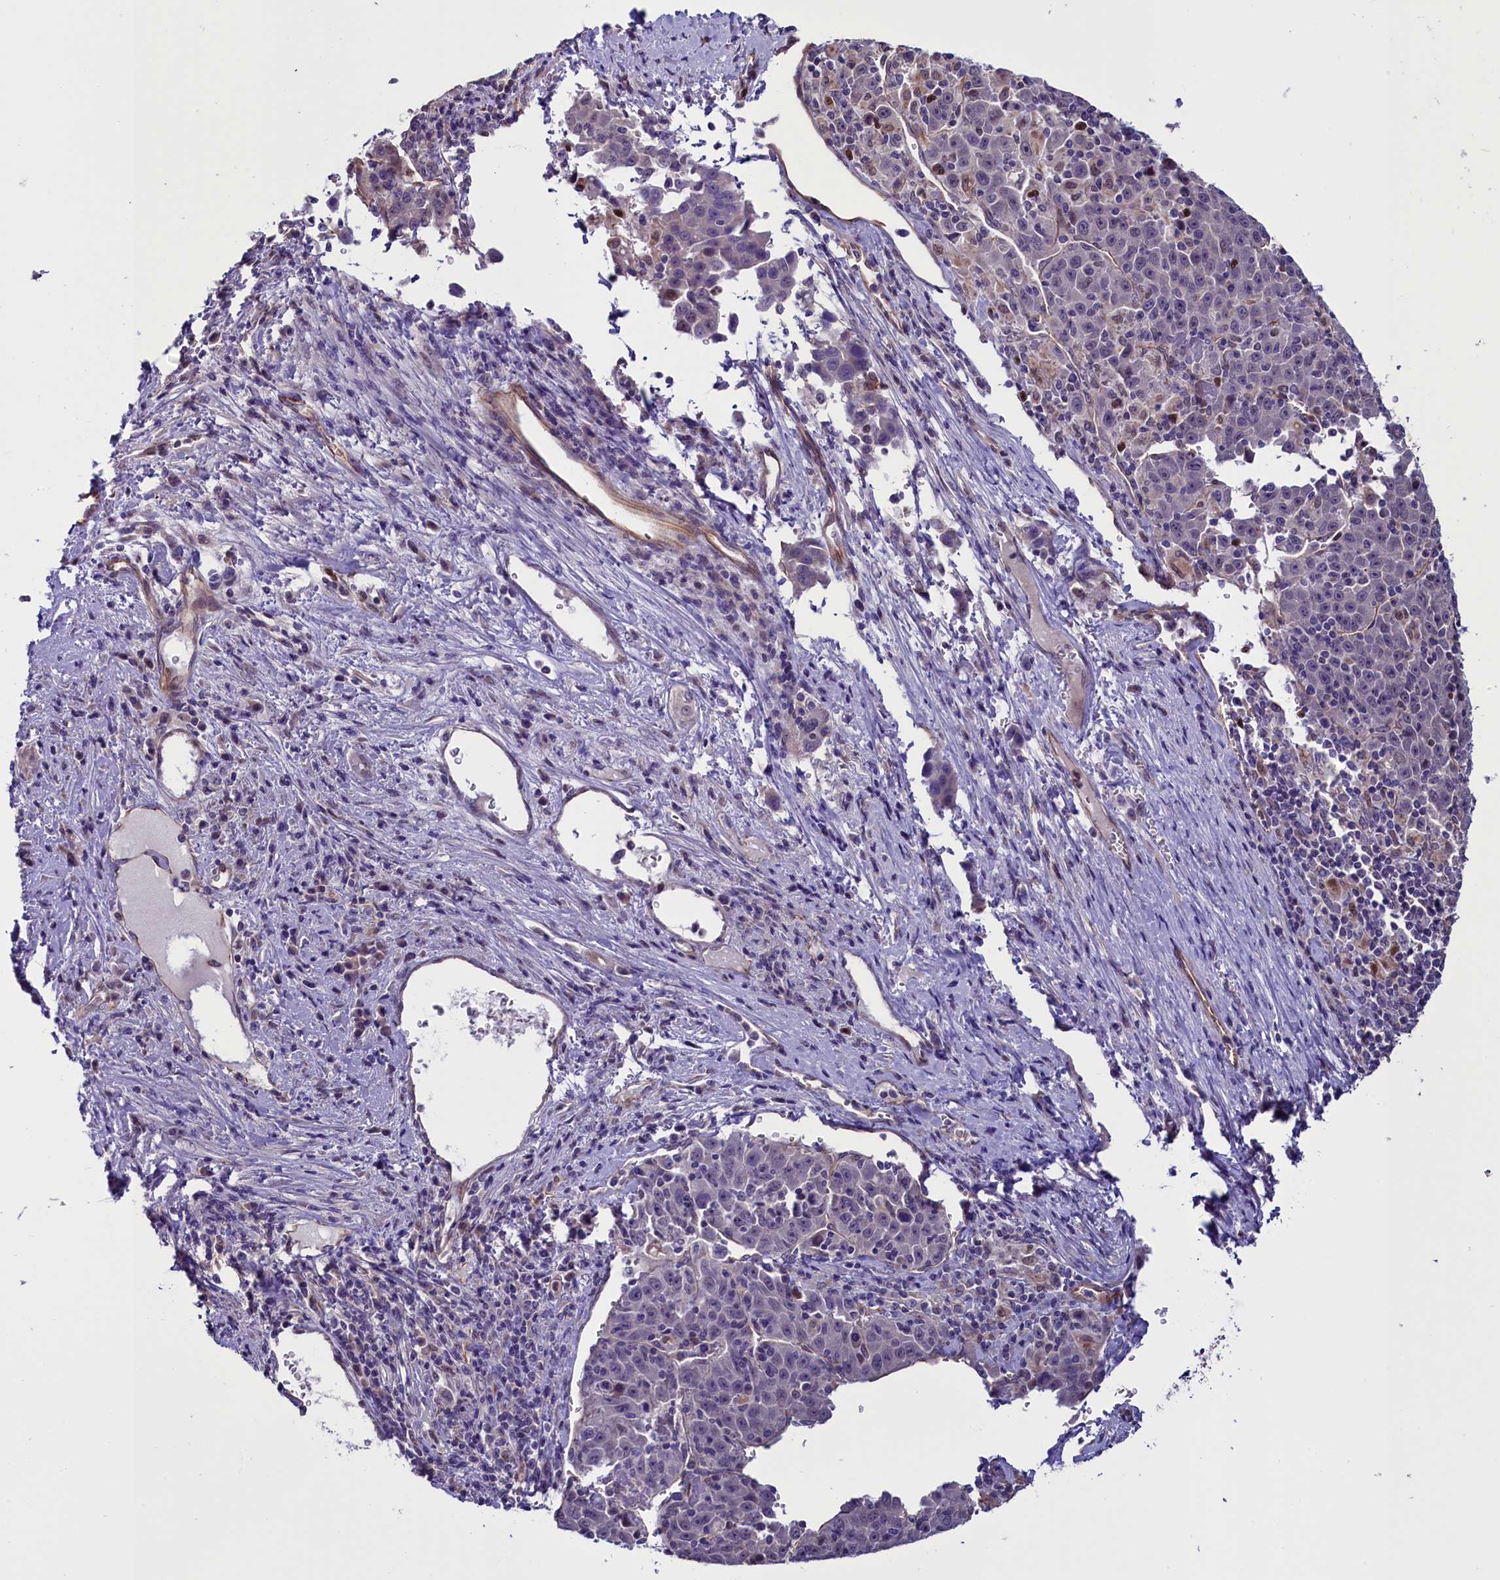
{"staining": {"intensity": "negative", "quantity": "none", "location": "none"}, "tissue": "liver cancer", "cell_type": "Tumor cells", "image_type": "cancer", "snomed": [{"axis": "morphology", "description": "Carcinoma, Hepatocellular, NOS"}, {"axis": "topography", "description": "Liver"}], "caption": "This is an immunohistochemistry histopathology image of liver cancer. There is no expression in tumor cells.", "gene": "PDILT", "patient": {"sex": "female", "age": 53}}